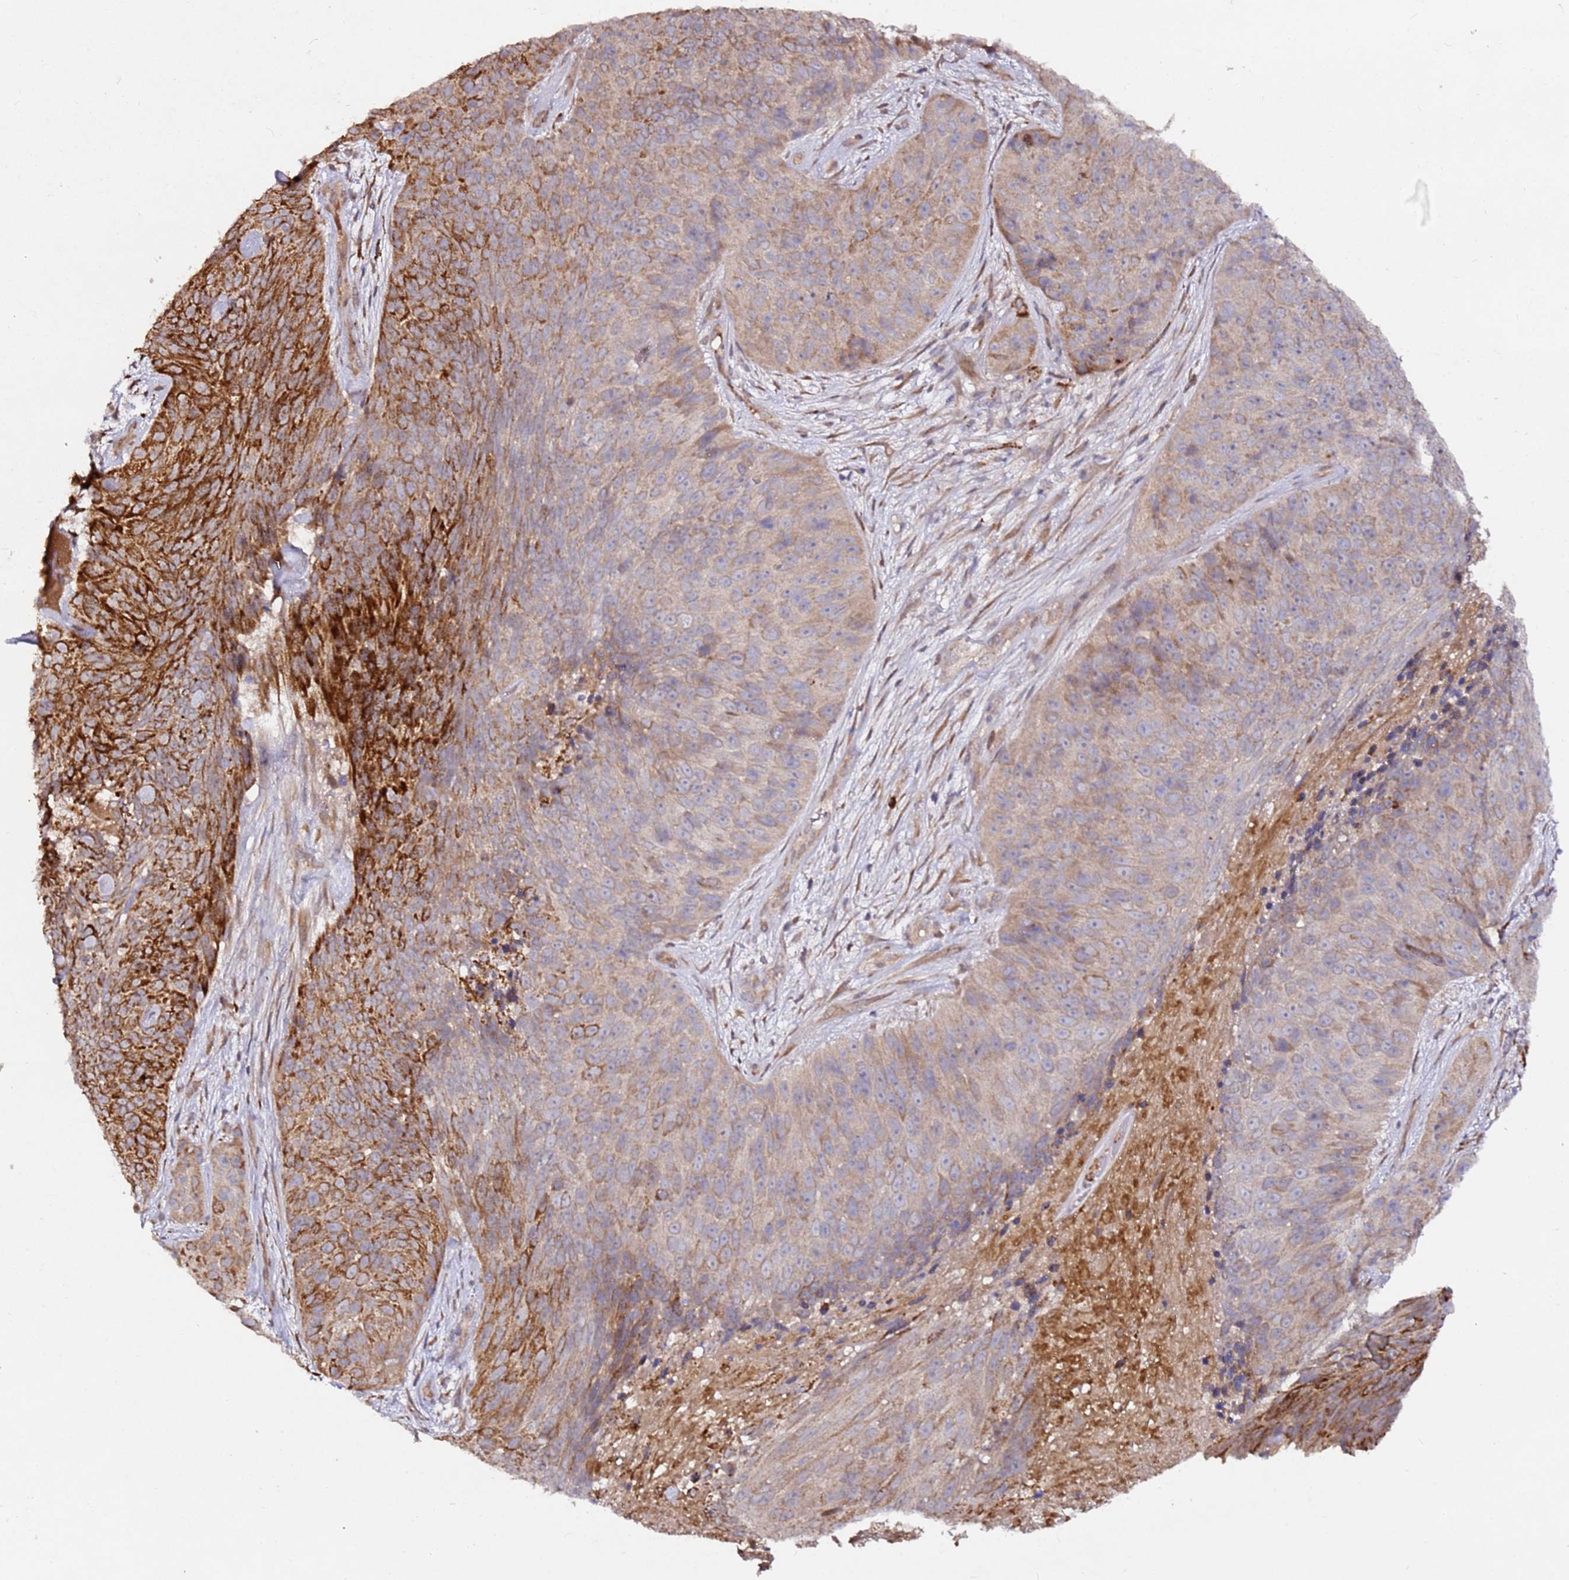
{"staining": {"intensity": "strong", "quantity": "25%-75%", "location": "cytoplasmic/membranous"}, "tissue": "skin cancer", "cell_type": "Tumor cells", "image_type": "cancer", "snomed": [{"axis": "morphology", "description": "Squamous cell carcinoma, NOS"}, {"axis": "topography", "description": "Skin"}], "caption": "Skin squamous cell carcinoma stained with IHC demonstrates strong cytoplasmic/membranous positivity in approximately 25%-75% of tumor cells. (IHC, brightfield microscopy, high magnification).", "gene": "ALG11", "patient": {"sex": "female", "age": 87}}